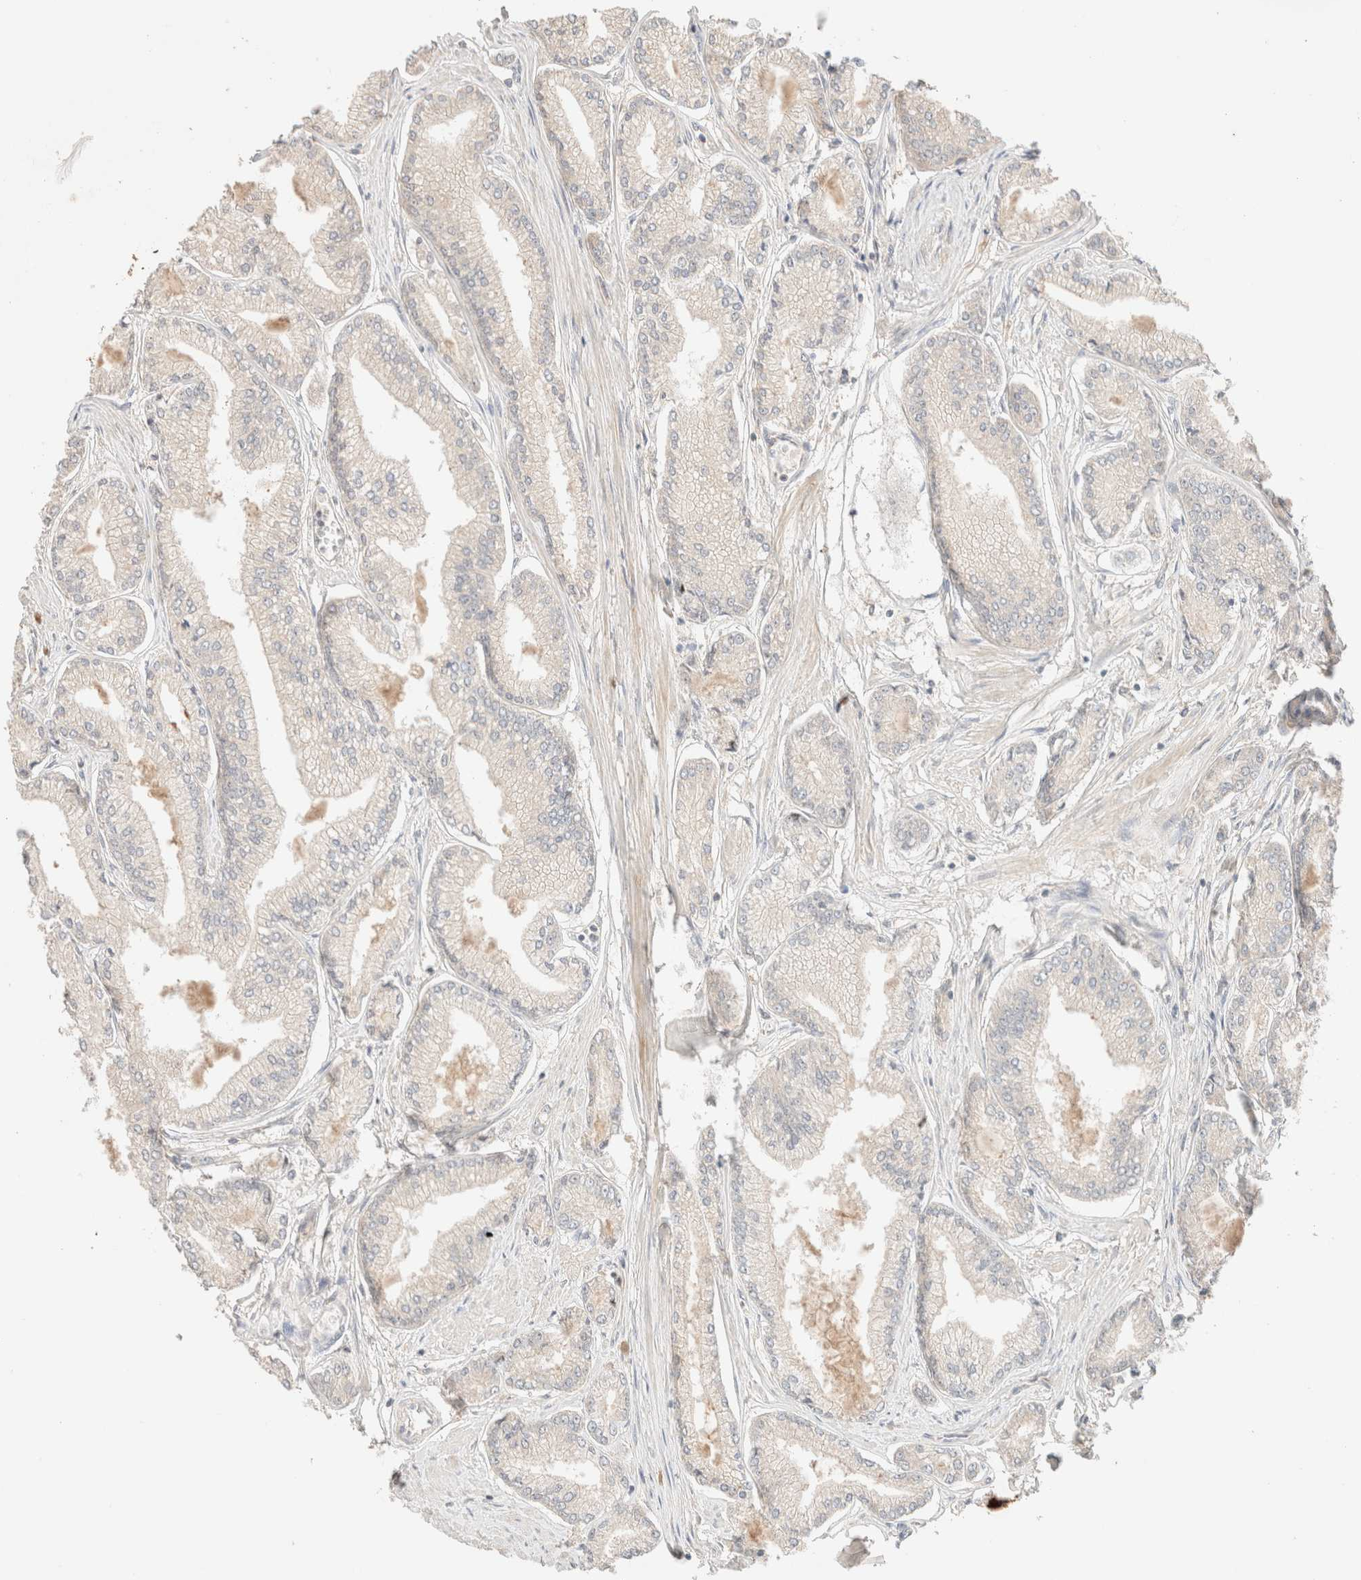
{"staining": {"intensity": "negative", "quantity": "none", "location": "none"}, "tissue": "prostate cancer", "cell_type": "Tumor cells", "image_type": "cancer", "snomed": [{"axis": "morphology", "description": "Adenocarcinoma, Low grade"}, {"axis": "topography", "description": "Prostate"}], "caption": "High power microscopy photomicrograph of an immunohistochemistry histopathology image of prostate cancer (low-grade adenocarcinoma), revealing no significant staining in tumor cells. (Immunohistochemistry, brightfield microscopy, high magnification).", "gene": "SARM1", "patient": {"sex": "male", "age": 52}}